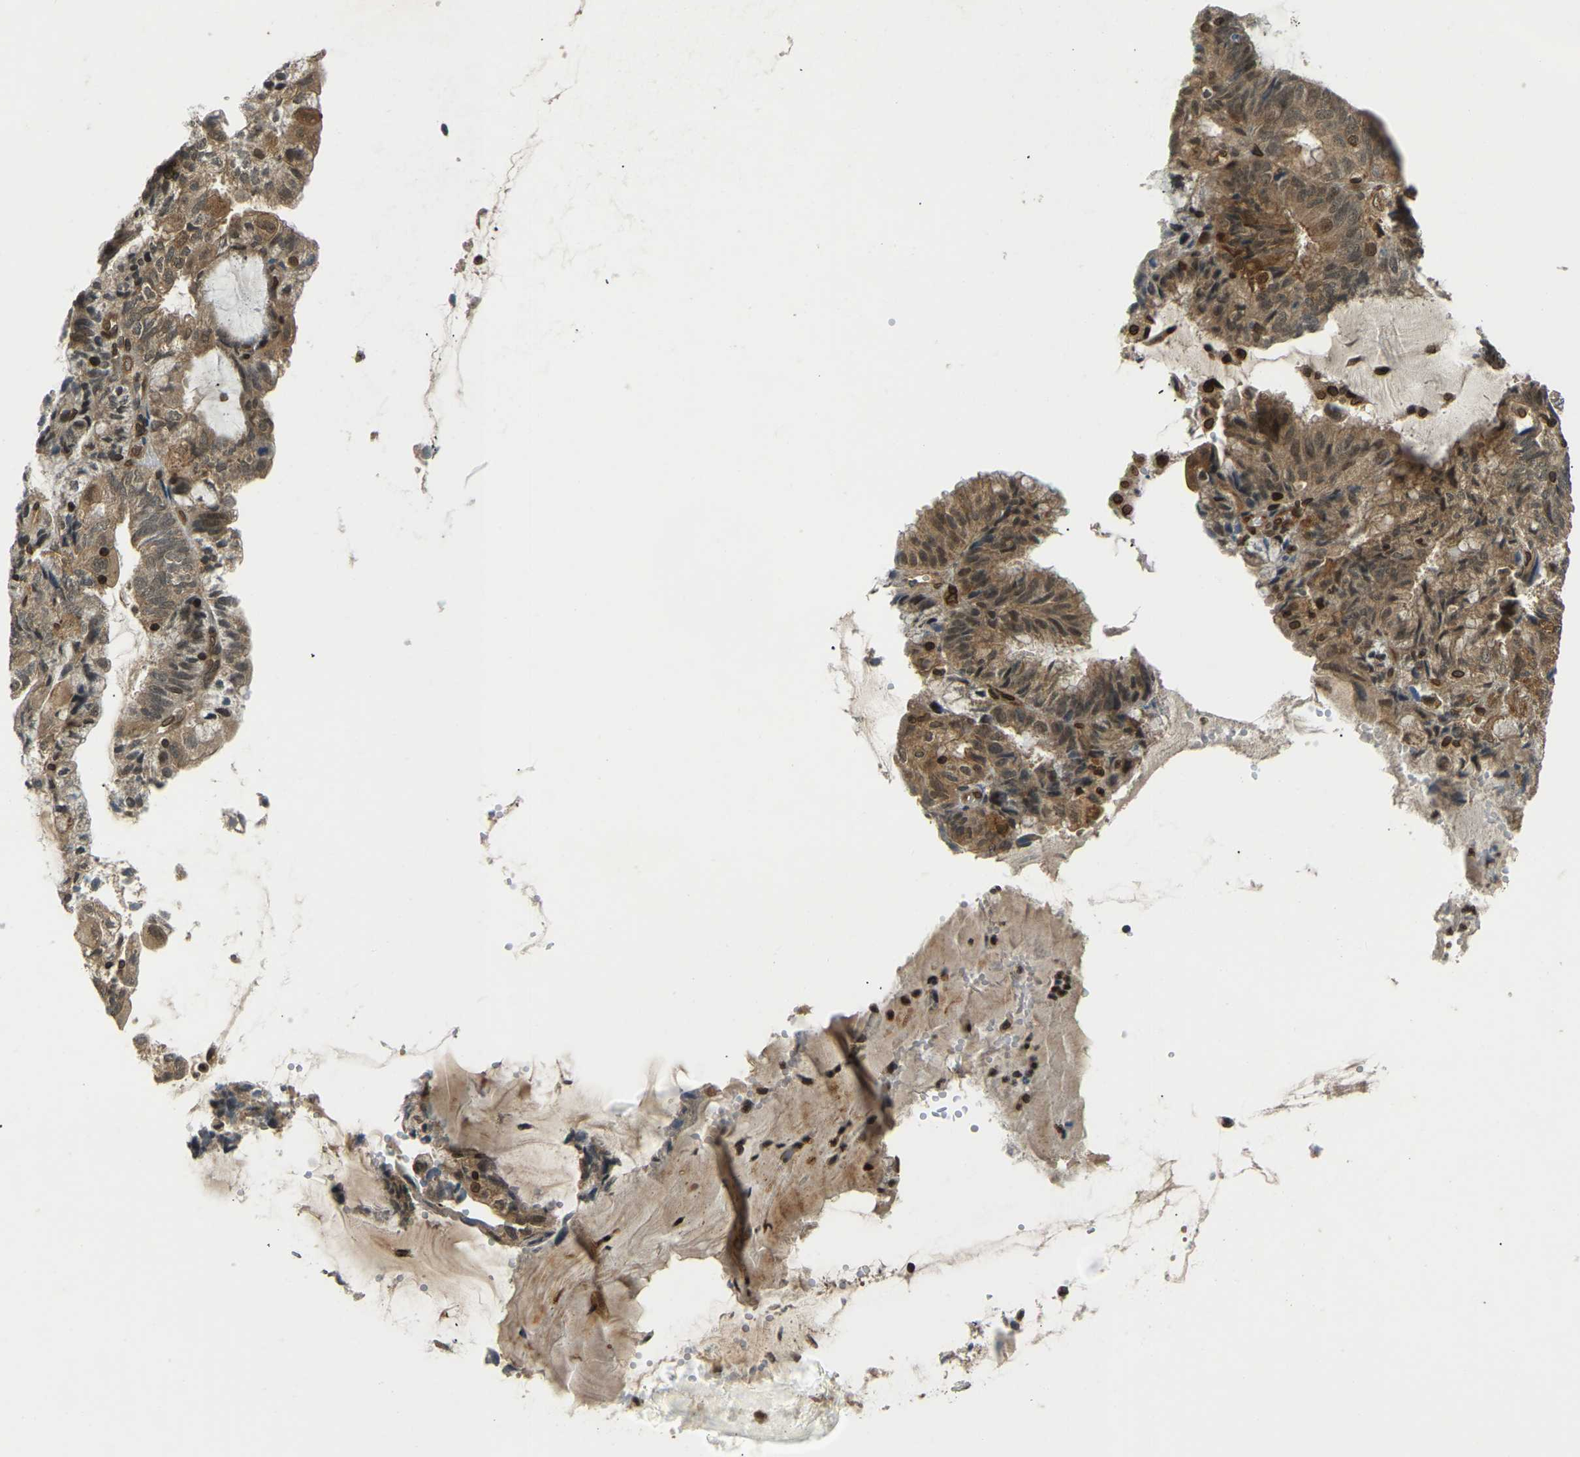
{"staining": {"intensity": "moderate", "quantity": ">75%", "location": "cytoplasmic/membranous,nuclear"}, "tissue": "endometrial cancer", "cell_type": "Tumor cells", "image_type": "cancer", "snomed": [{"axis": "morphology", "description": "Adenocarcinoma, NOS"}, {"axis": "topography", "description": "Endometrium"}], "caption": "Immunohistochemical staining of endometrial cancer shows medium levels of moderate cytoplasmic/membranous and nuclear expression in about >75% of tumor cells.", "gene": "SYNE1", "patient": {"sex": "female", "age": 81}}